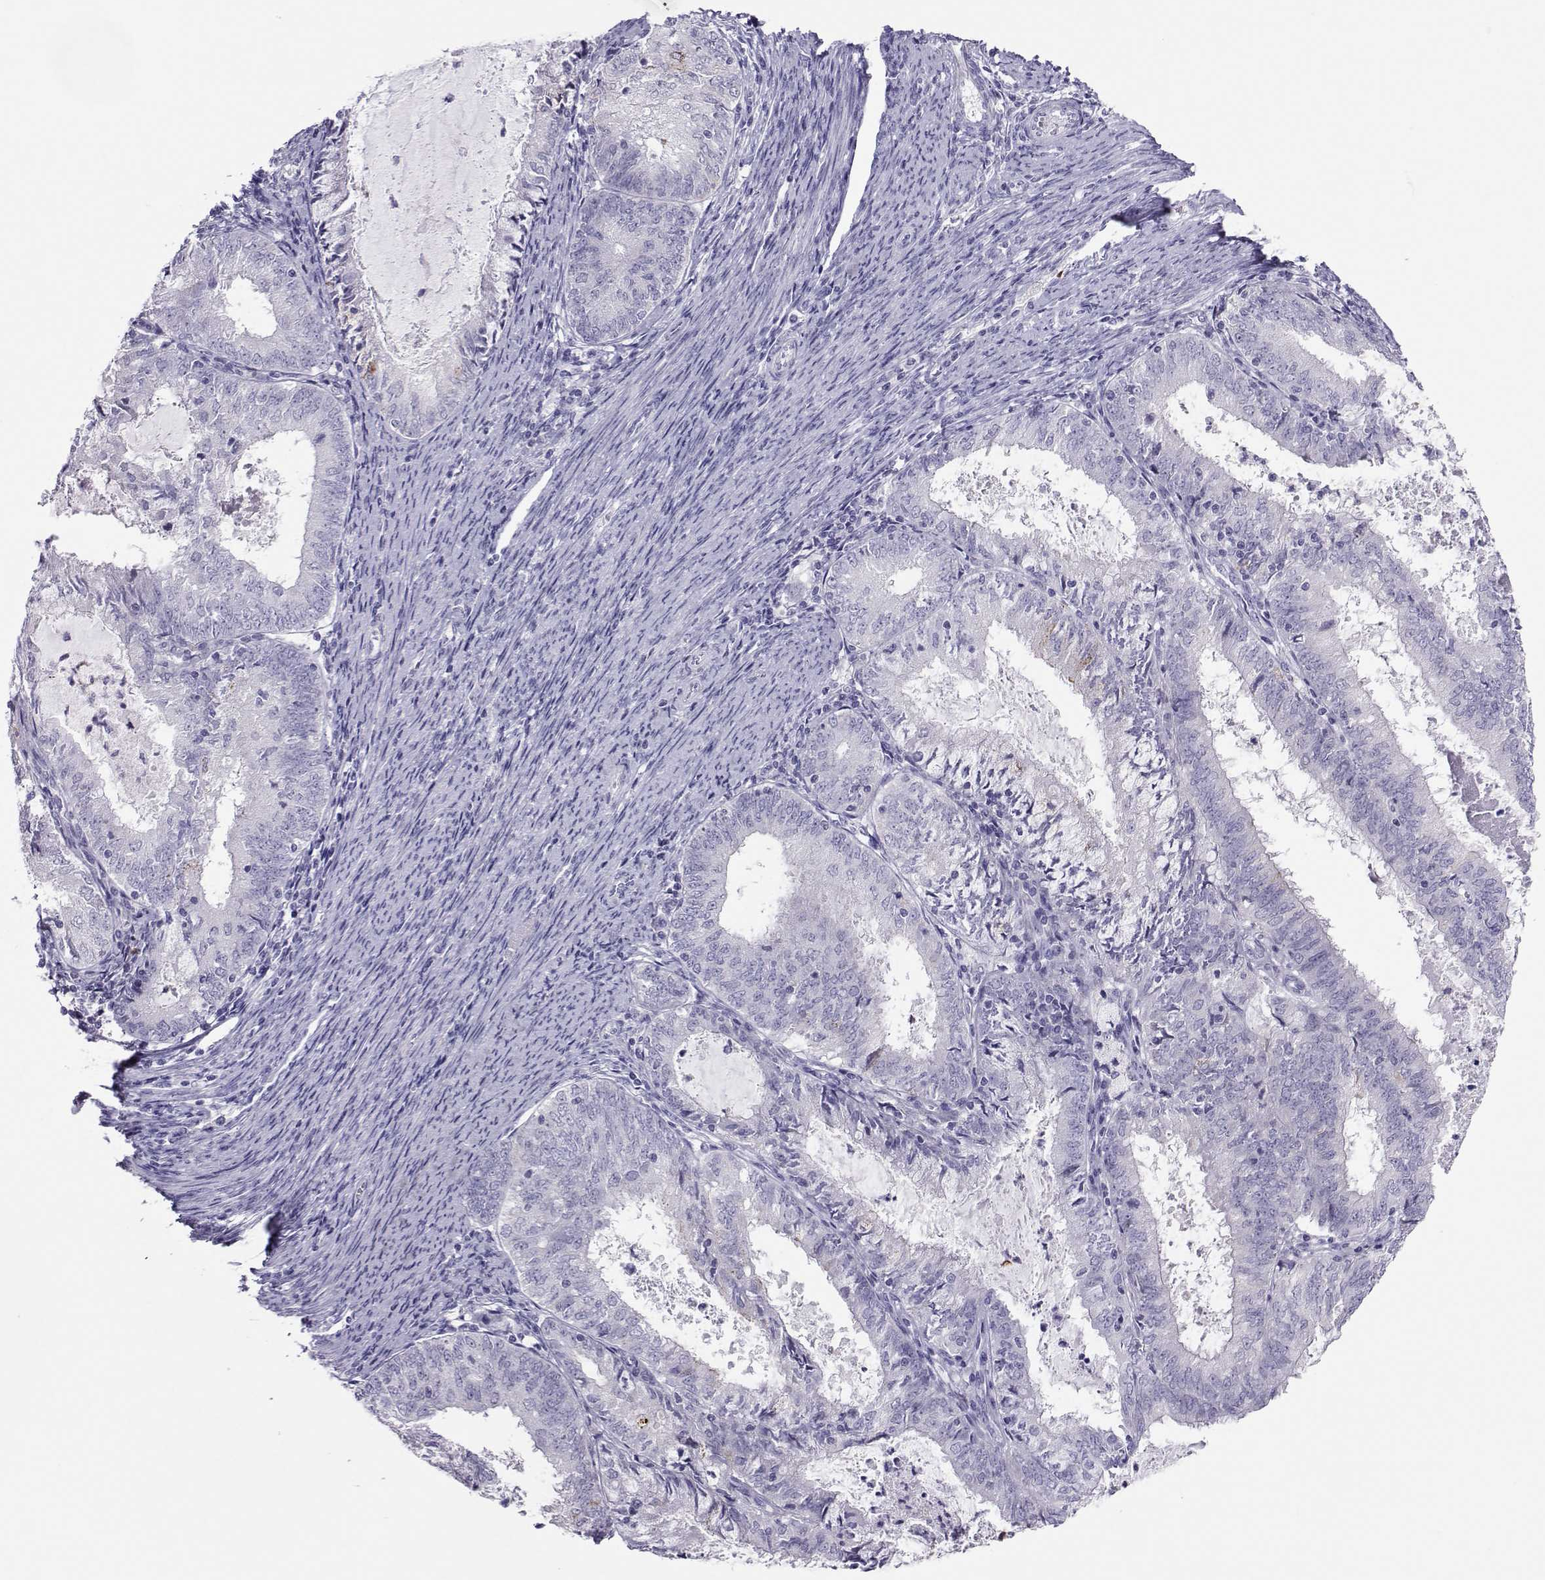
{"staining": {"intensity": "negative", "quantity": "none", "location": "none"}, "tissue": "endometrial cancer", "cell_type": "Tumor cells", "image_type": "cancer", "snomed": [{"axis": "morphology", "description": "Adenocarcinoma, NOS"}, {"axis": "topography", "description": "Endometrium"}], "caption": "High power microscopy micrograph of an IHC photomicrograph of adenocarcinoma (endometrial), revealing no significant staining in tumor cells.", "gene": "TRPM7", "patient": {"sex": "female", "age": 57}}